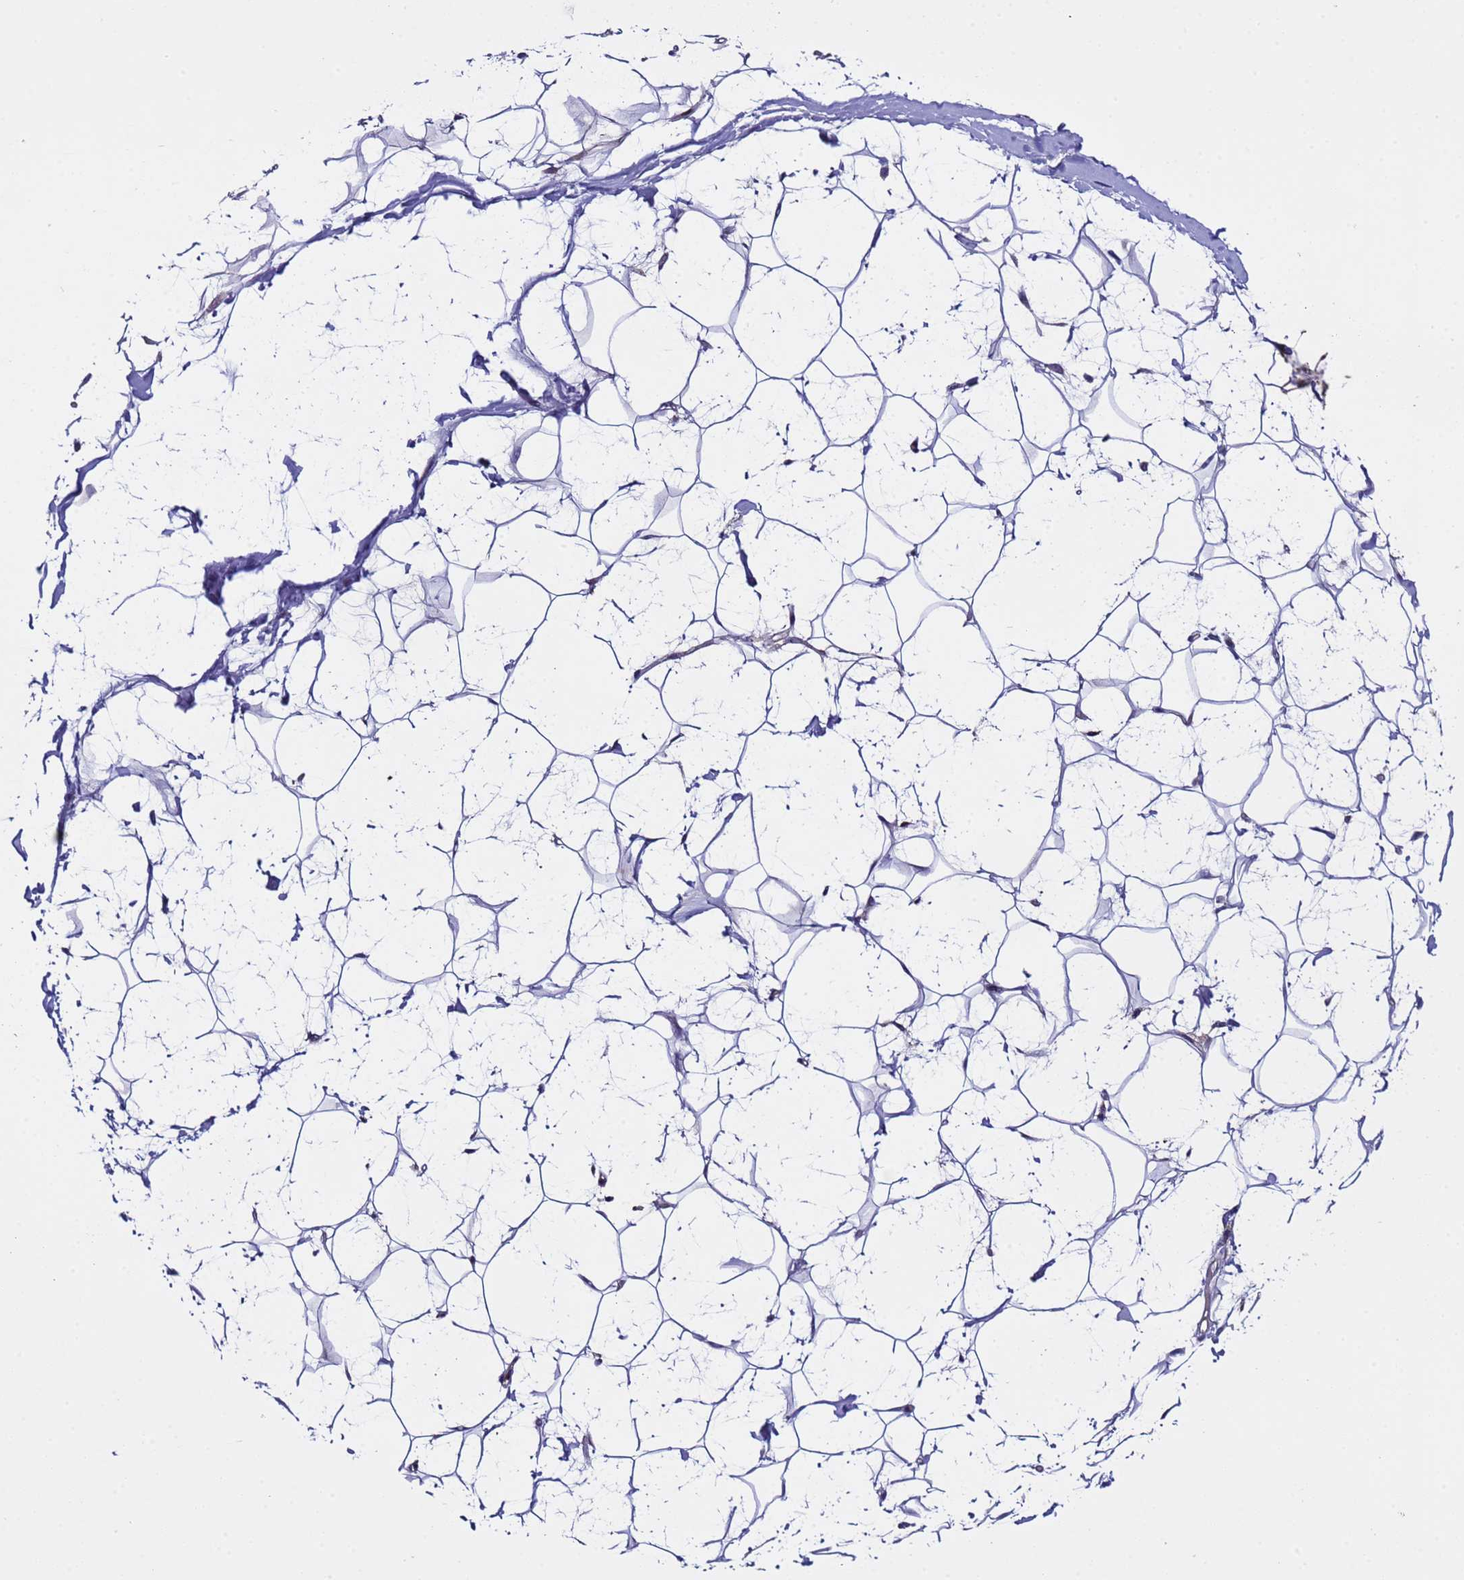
{"staining": {"intensity": "negative", "quantity": "none", "location": "none"}, "tissue": "adipose tissue", "cell_type": "Adipocytes", "image_type": "normal", "snomed": [{"axis": "morphology", "description": "Normal tissue, NOS"}, {"axis": "topography", "description": "Breast"}], "caption": "IHC of normal human adipose tissue demonstrates no positivity in adipocytes. Brightfield microscopy of immunohistochemistry (IHC) stained with DAB (3,3'-diaminobenzidine) (brown) and hematoxylin (blue), captured at high magnification.", "gene": "ZNF248", "patient": {"sex": "female", "age": 26}}